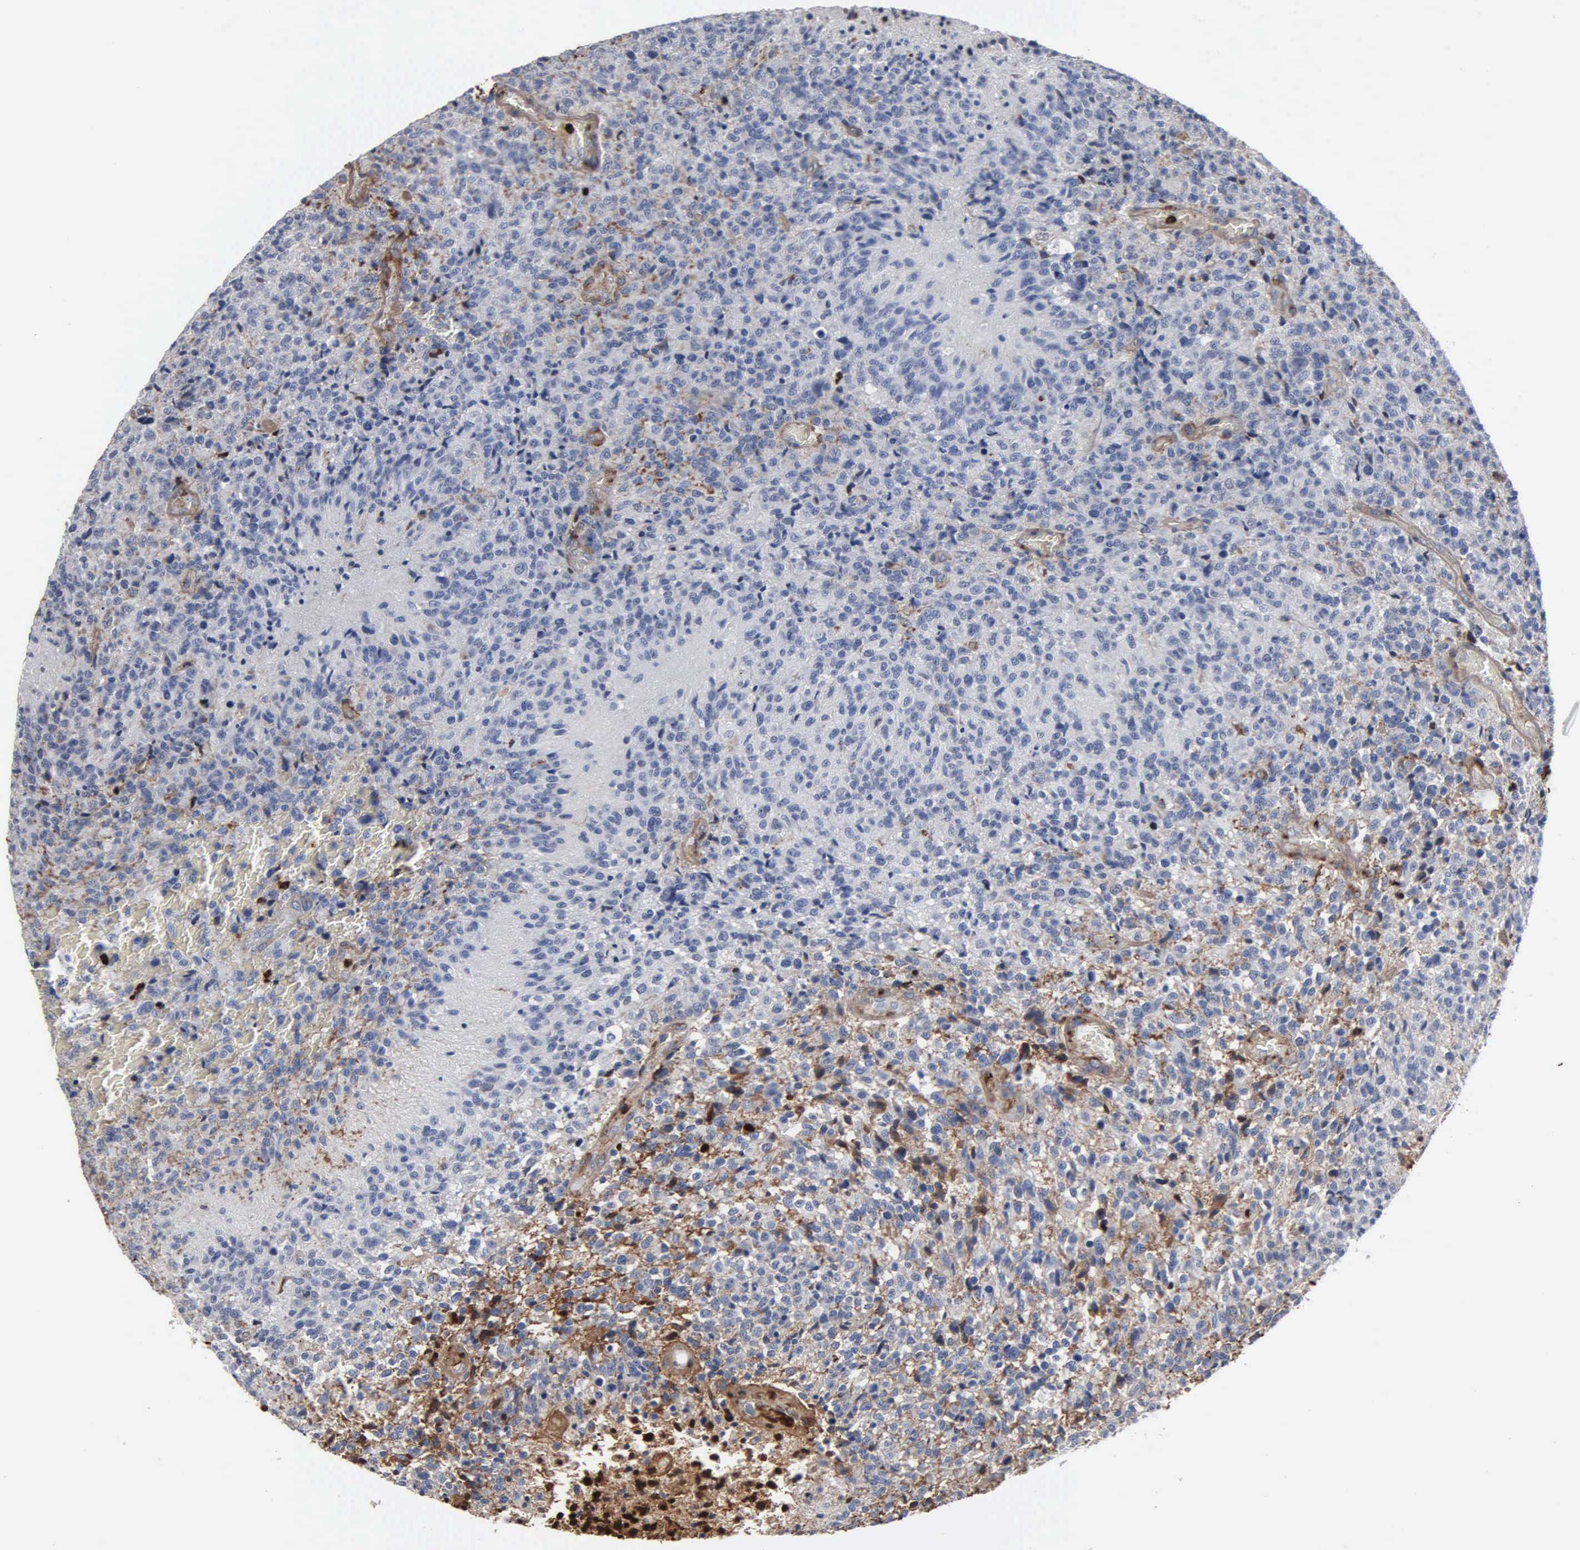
{"staining": {"intensity": "weak", "quantity": "<25%", "location": "cytoplasmic/membranous"}, "tissue": "glioma", "cell_type": "Tumor cells", "image_type": "cancer", "snomed": [{"axis": "morphology", "description": "Glioma, malignant, High grade"}, {"axis": "topography", "description": "Brain"}], "caption": "Immunohistochemistry micrograph of neoplastic tissue: high-grade glioma (malignant) stained with DAB demonstrates no significant protein staining in tumor cells.", "gene": "FN1", "patient": {"sex": "male", "age": 36}}